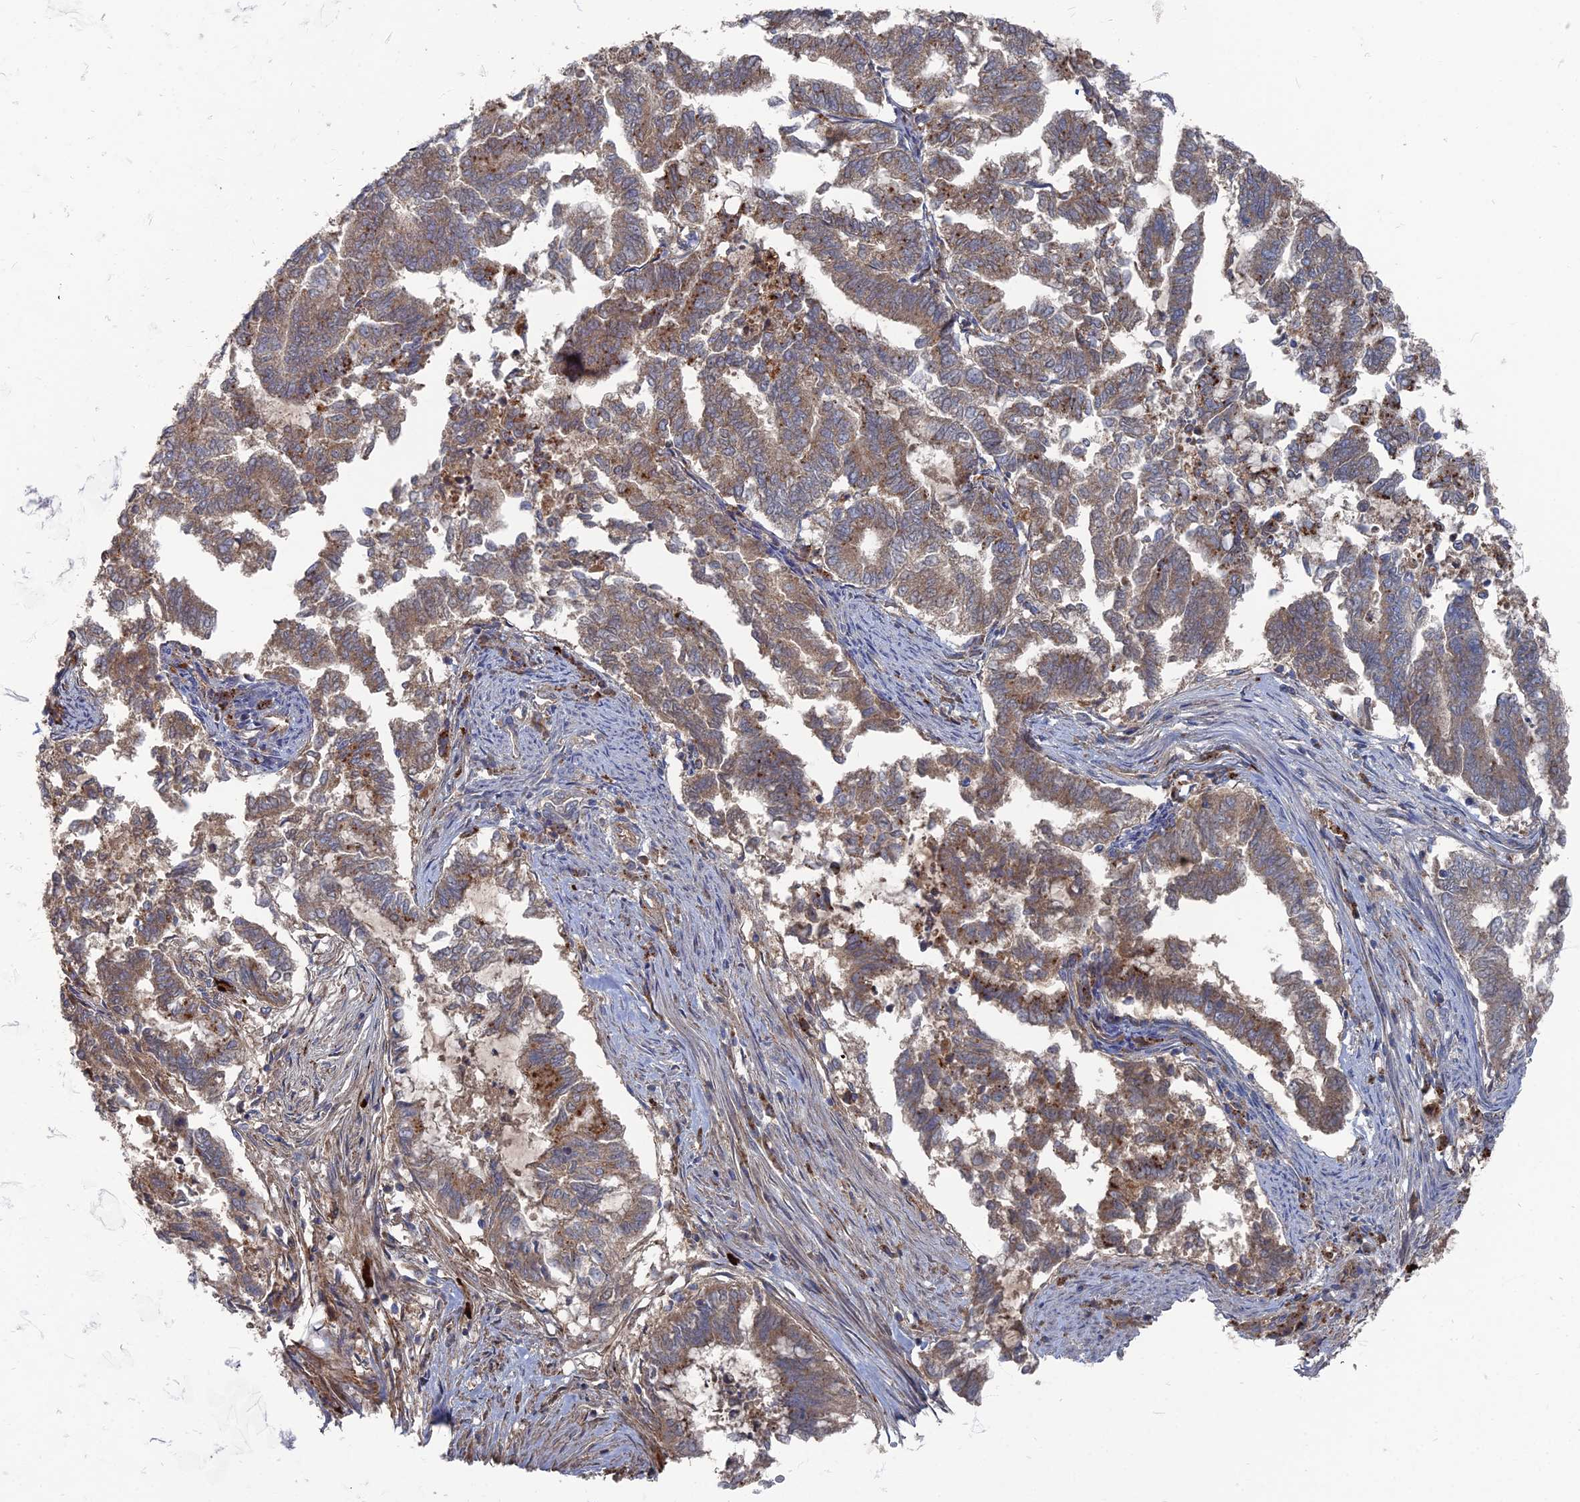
{"staining": {"intensity": "moderate", "quantity": ">75%", "location": "cytoplasmic/membranous"}, "tissue": "endometrial cancer", "cell_type": "Tumor cells", "image_type": "cancer", "snomed": [{"axis": "morphology", "description": "Adenocarcinoma, NOS"}, {"axis": "topography", "description": "Endometrium"}], "caption": "Immunohistochemistry (IHC) image of neoplastic tissue: endometrial adenocarcinoma stained using IHC exhibits medium levels of moderate protein expression localized specifically in the cytoplasmic/membranous of tumor cells, appearing as a cytoplasmic/membranous brown color.", "gene": "PPCDC", "patient": {"sex": "female", "age": 79}}